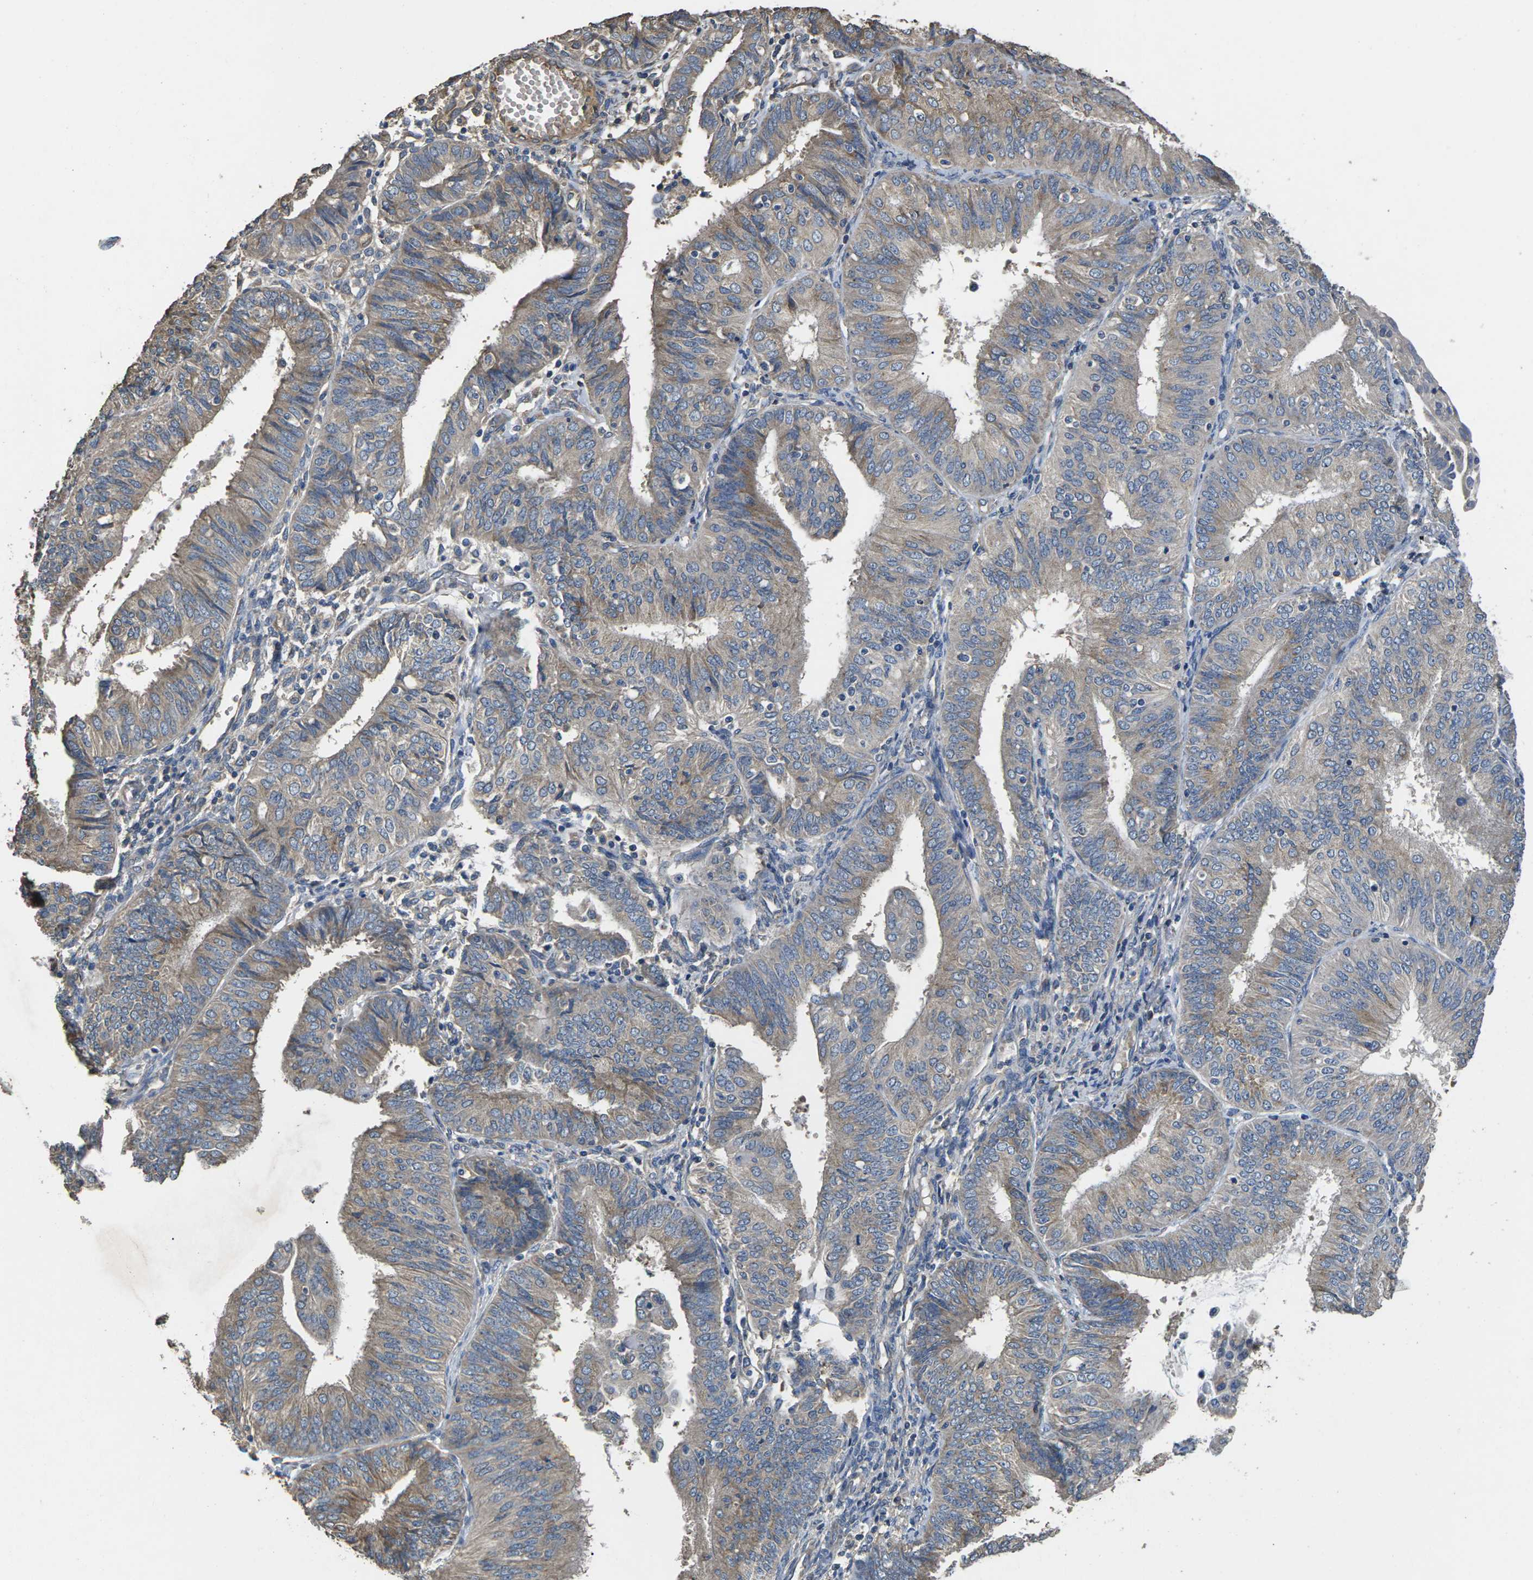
{"staining": {"intensity": "weak", "quantity": "25%-75%", "location": "cytoplasmic/membranous"}, "tissue": "endometrial cancer", "cell_type": "Tumor cells", "image_type": "cancer", "snomed": [{"axis": "morphology", "description": "Adenocarcinoma, NOS"}, {"axis": "topography", "description": "Endometrium"}], "caption": "Weak cytoplasmic/membranous protein positivity is identified in approximately 25%-75% of tumor cells in endometrial adenocarcinoma. (brown staining indicates protein expression, while blue staining denotes nuclei).", "gene": "B4GAT1", "patient": {"sex": "female", "age": 58}}